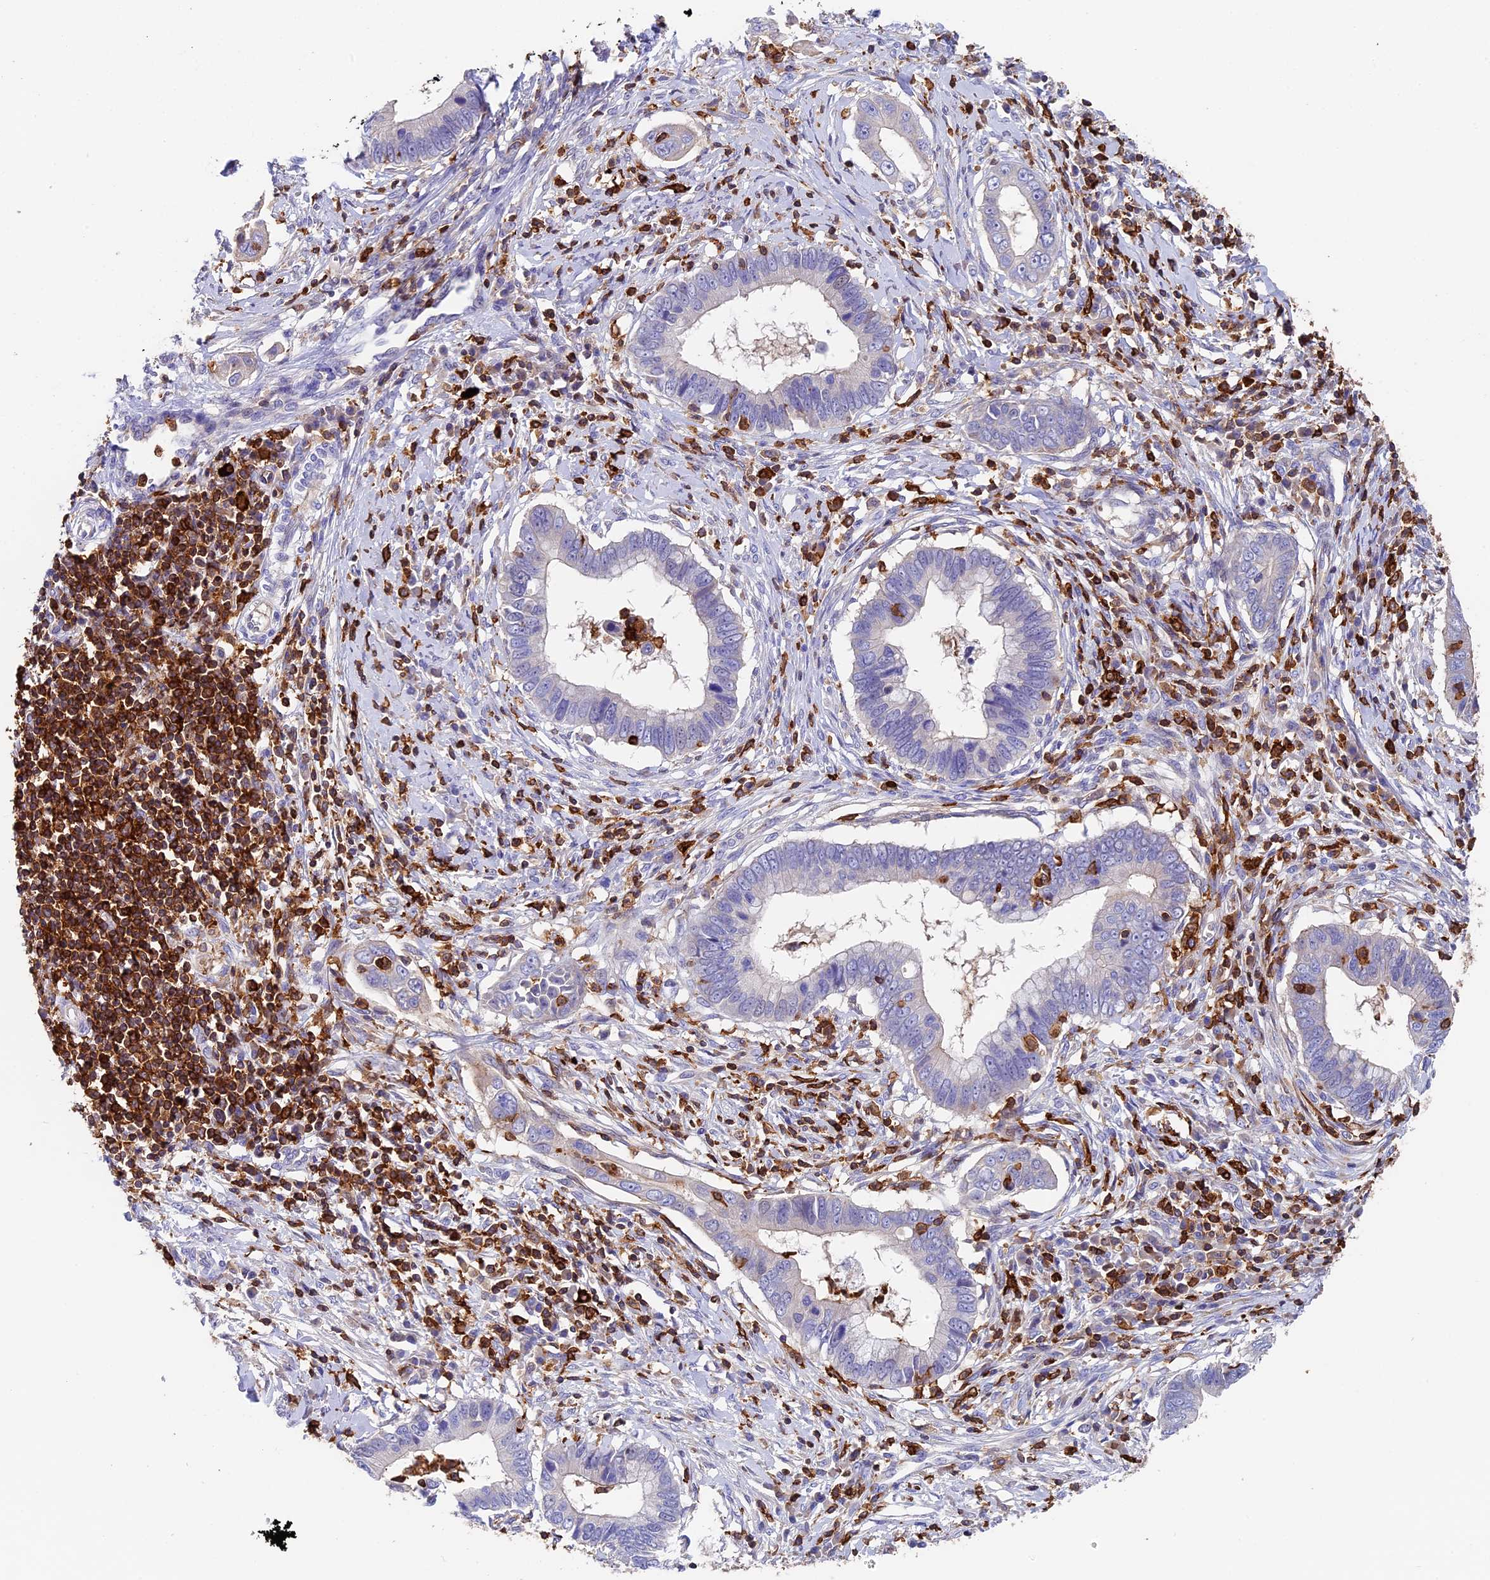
{"staining": {"intensity": "negative", "quantity": "none", "location": "none"}, "tissue": "cervical cancer", "cell_type": "Tumor cells", "image_type": "cancer", "snomed": [{"axis": "morphology", "description": "Adenocarcinoma, NOS"}, {"axis": "topography", "description": "Cervix"}], "caption": "Tumor cells show no significant staining in cervical cancer (adenocarcinoma). (DAB (3,3'-diaminobenzidine) immunohistochemistry visualized using brightfield microscopy, high magnification).", "gene": "ADAT1", "patient": {"sex": "female", "age": 44}}